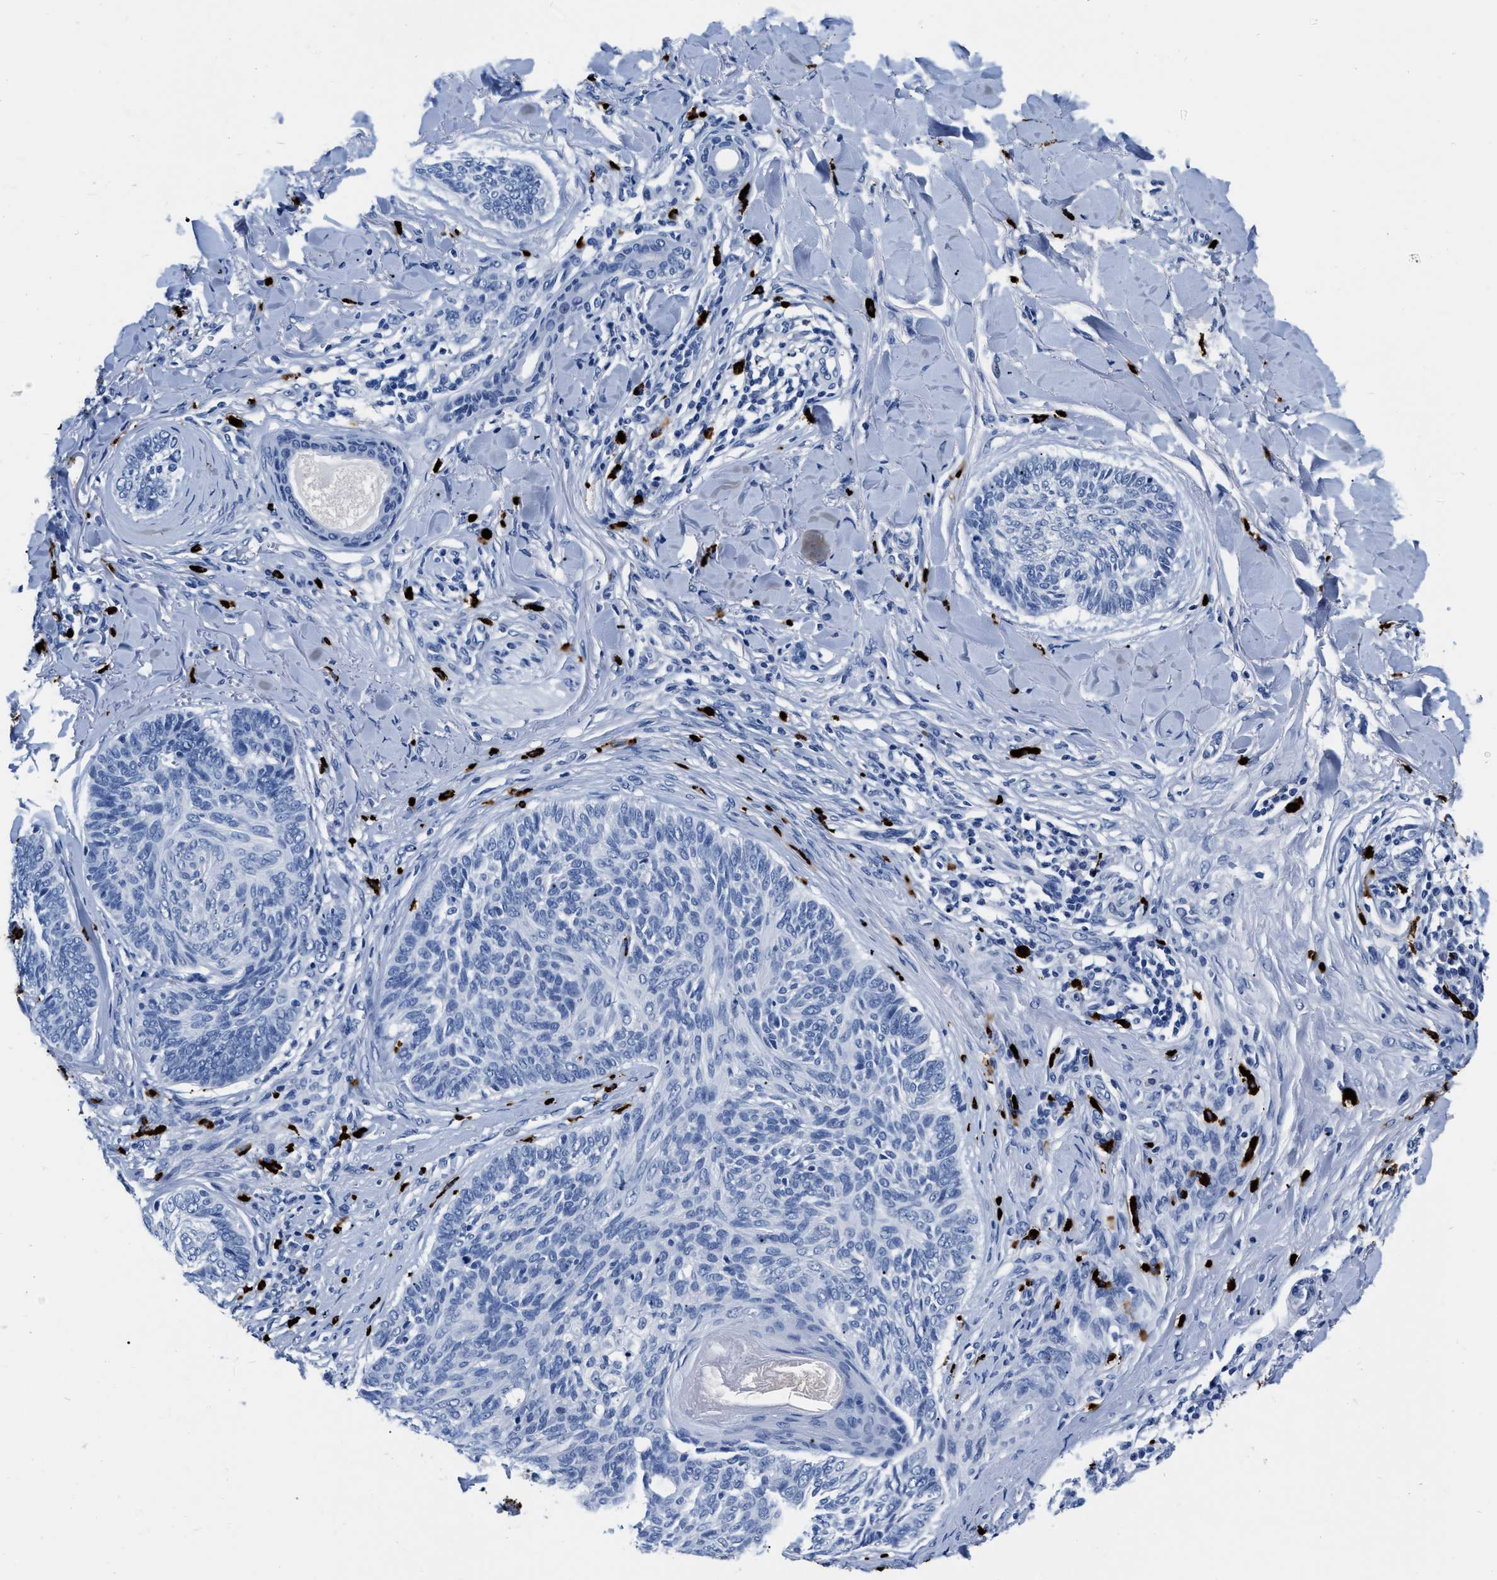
{"staining": {"intensity": "negative", "quantity": "none", "location": "none"}, "tissue": "skin cancer", "cell_type": "Tumor cells", "image_type": "cancer", "snomed": [{"axis": "morphology", "description": "Basal cell carcinoma"}, {"axis": "topography", "description": "Skin"}], "caption": "Histopathology image shows no significant protein positivity in tumor cells of skin basal cell carcinoma.", "gene": "CER1", "patient": {"sex": "male", "age": 43}}